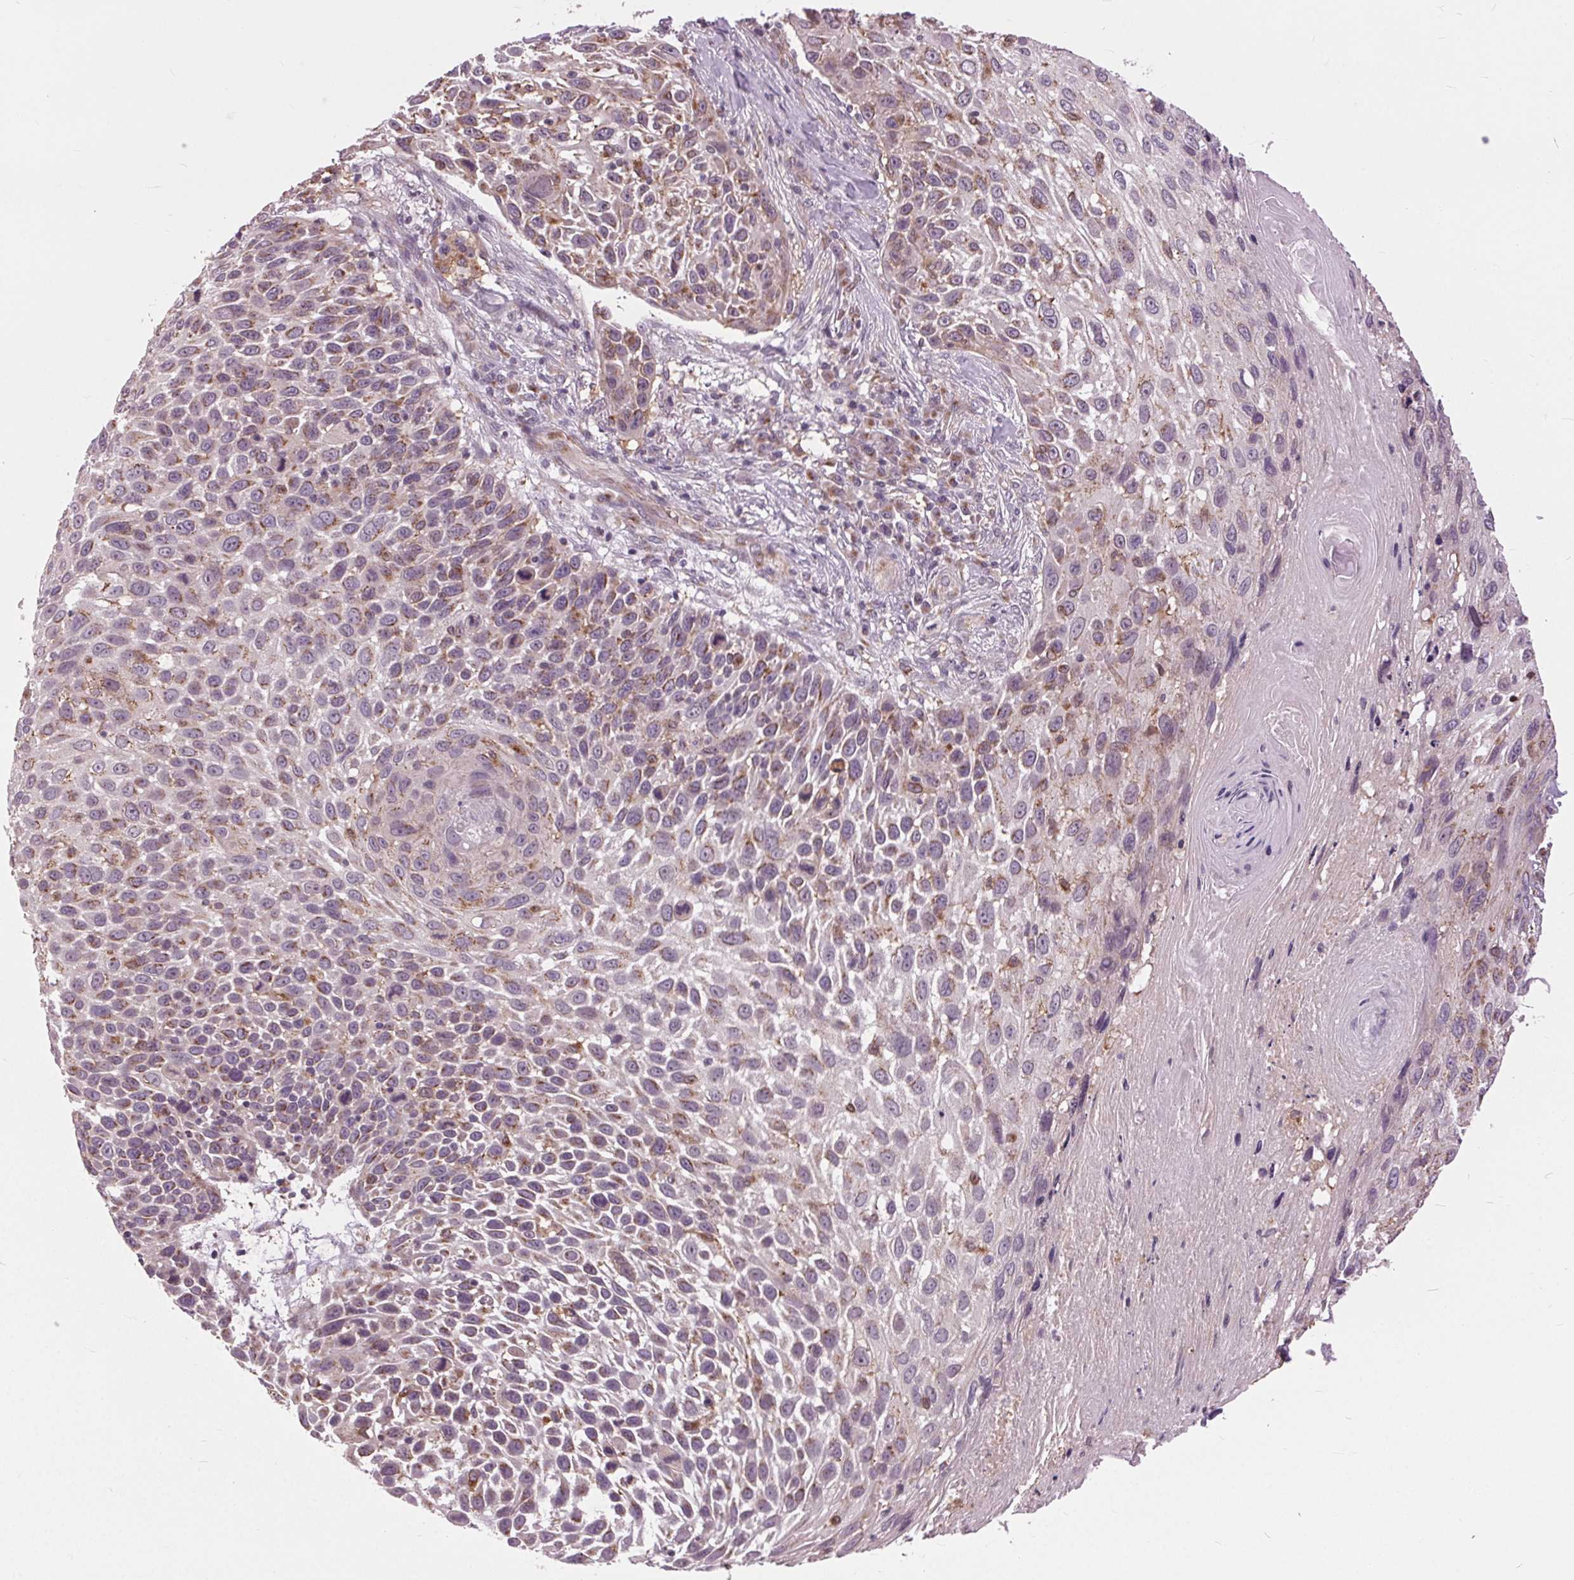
{"staining": {"intensity": "weak", "quantity": "25%-75%", "location": "cytoplasmic/membranous"}, "tissue": "skin cancer", "cell_type": "Tumor cells", "image_type": "cancer", "snomed": [{"axis": "morphology", "description": "Squamous cell carcinoma, NOS"}, {"axis": "topography", "description": "Skin"}], "caption": "Squamous cell carcinoma (skin) tissue shows weak cytoplasmic/membranous positivity in approximately 25%-75% of tumor cells, visualized by immunohistochemistry. The staining was performed using DAB (3,3'-diaminobenzidine) to visualize the protein expression in brown, while the nuclei were stained in blue with hematoxylin (Magnification: 20x).", "gene": "BSDC1", "patient": {"sex": "male", "age": 92}}